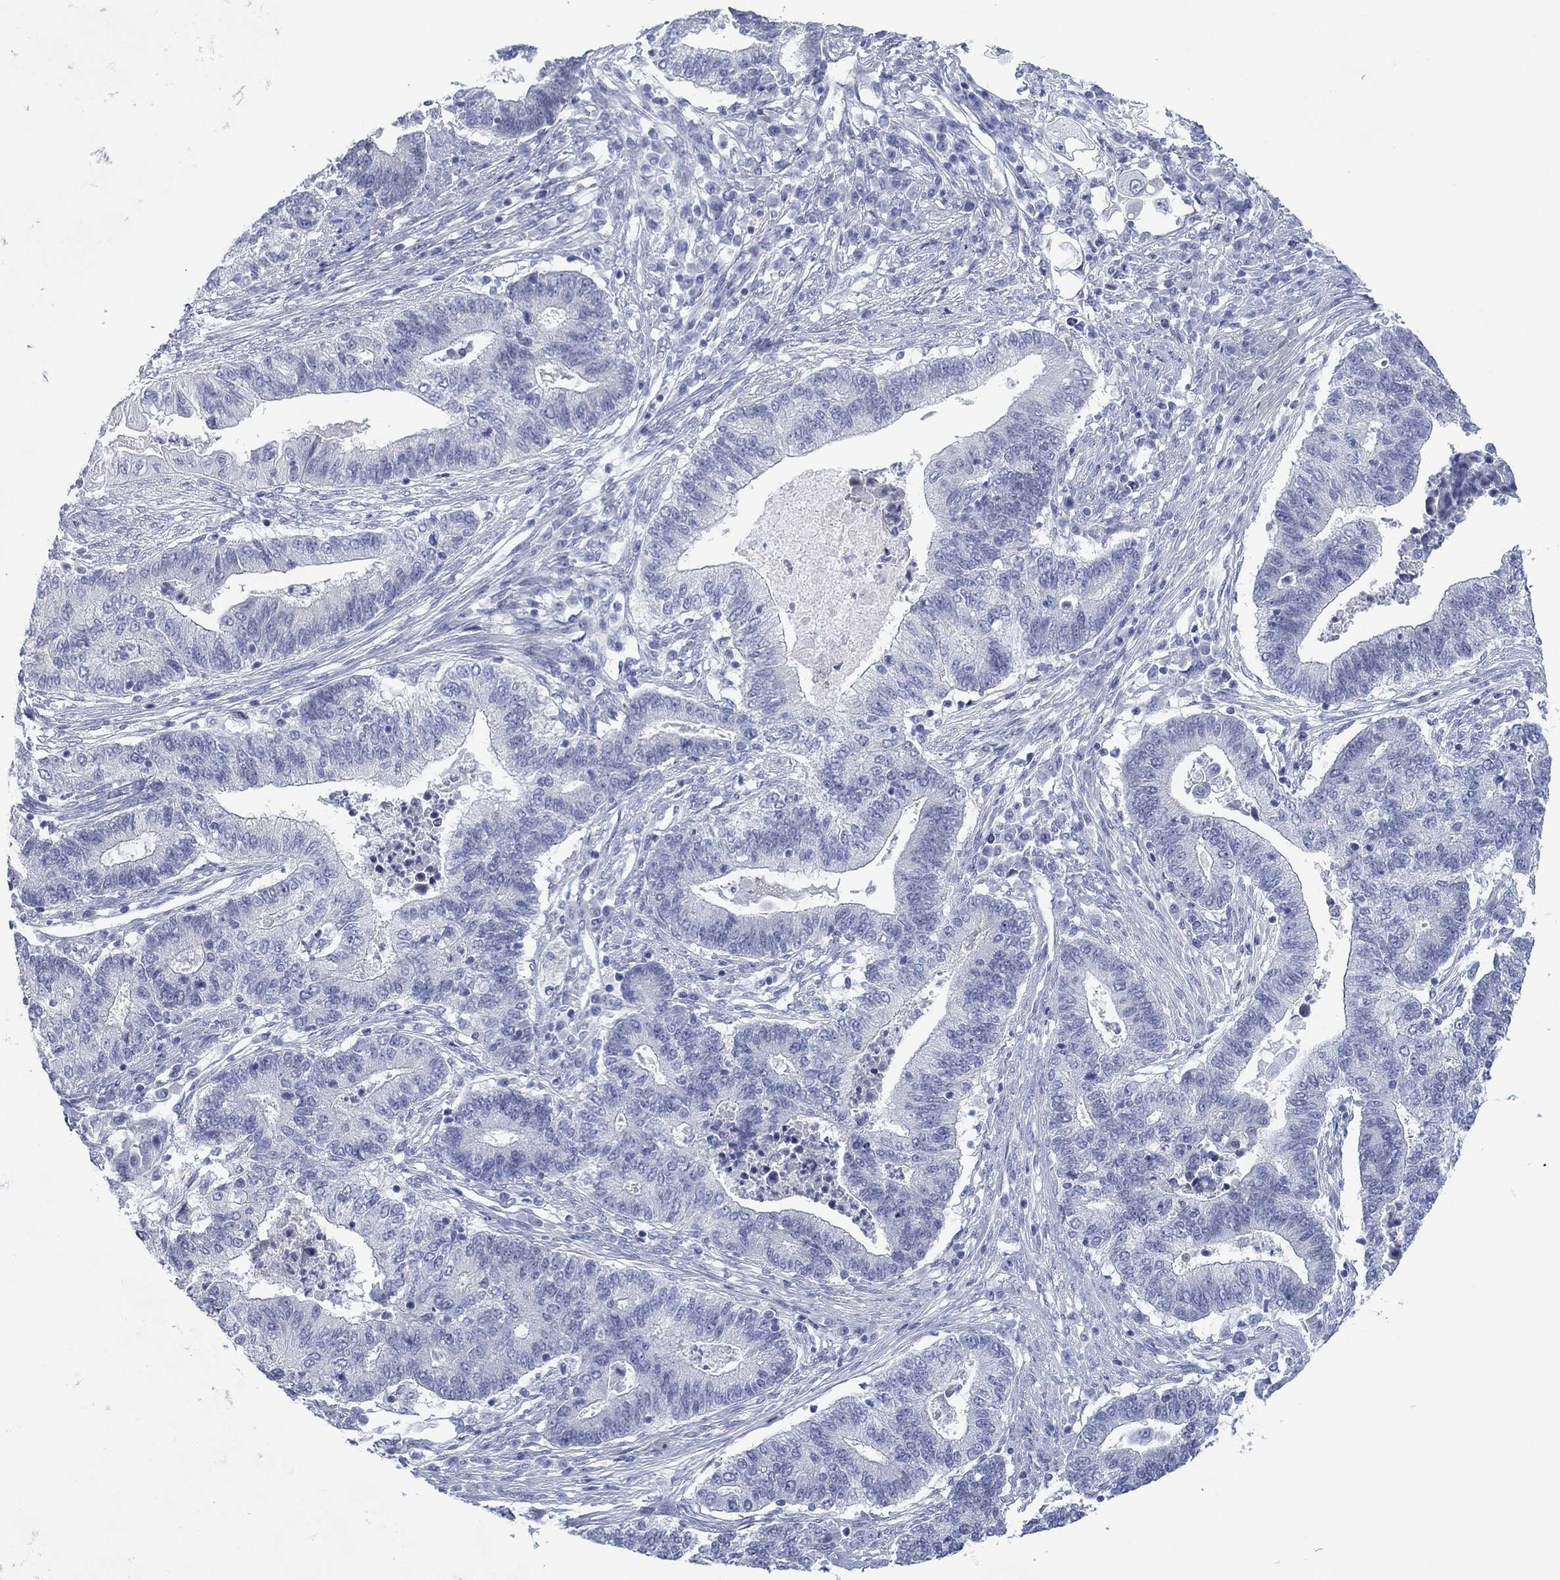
{"staining": {"intensity": "negative", "quantity": "none", "location": "none"}, "tissue": "endometrial cancer", "cell_type": "Tumor cells", "image_type": "cancer", "snomed": [{"axis": "morphology", "description": "Adenocarcinoma, NOS"}, {"axis": "topography", "description": "Uterus"}, {"axis": "topography", "description": "Endometrium"}], "caption": "IHC histopathology image of human endometrial cancer stained for a protein (brown), which reveals no positivity in tumor cells.", "gene": "DNAL1", "patient": {"sex": "female", "age": 54}}